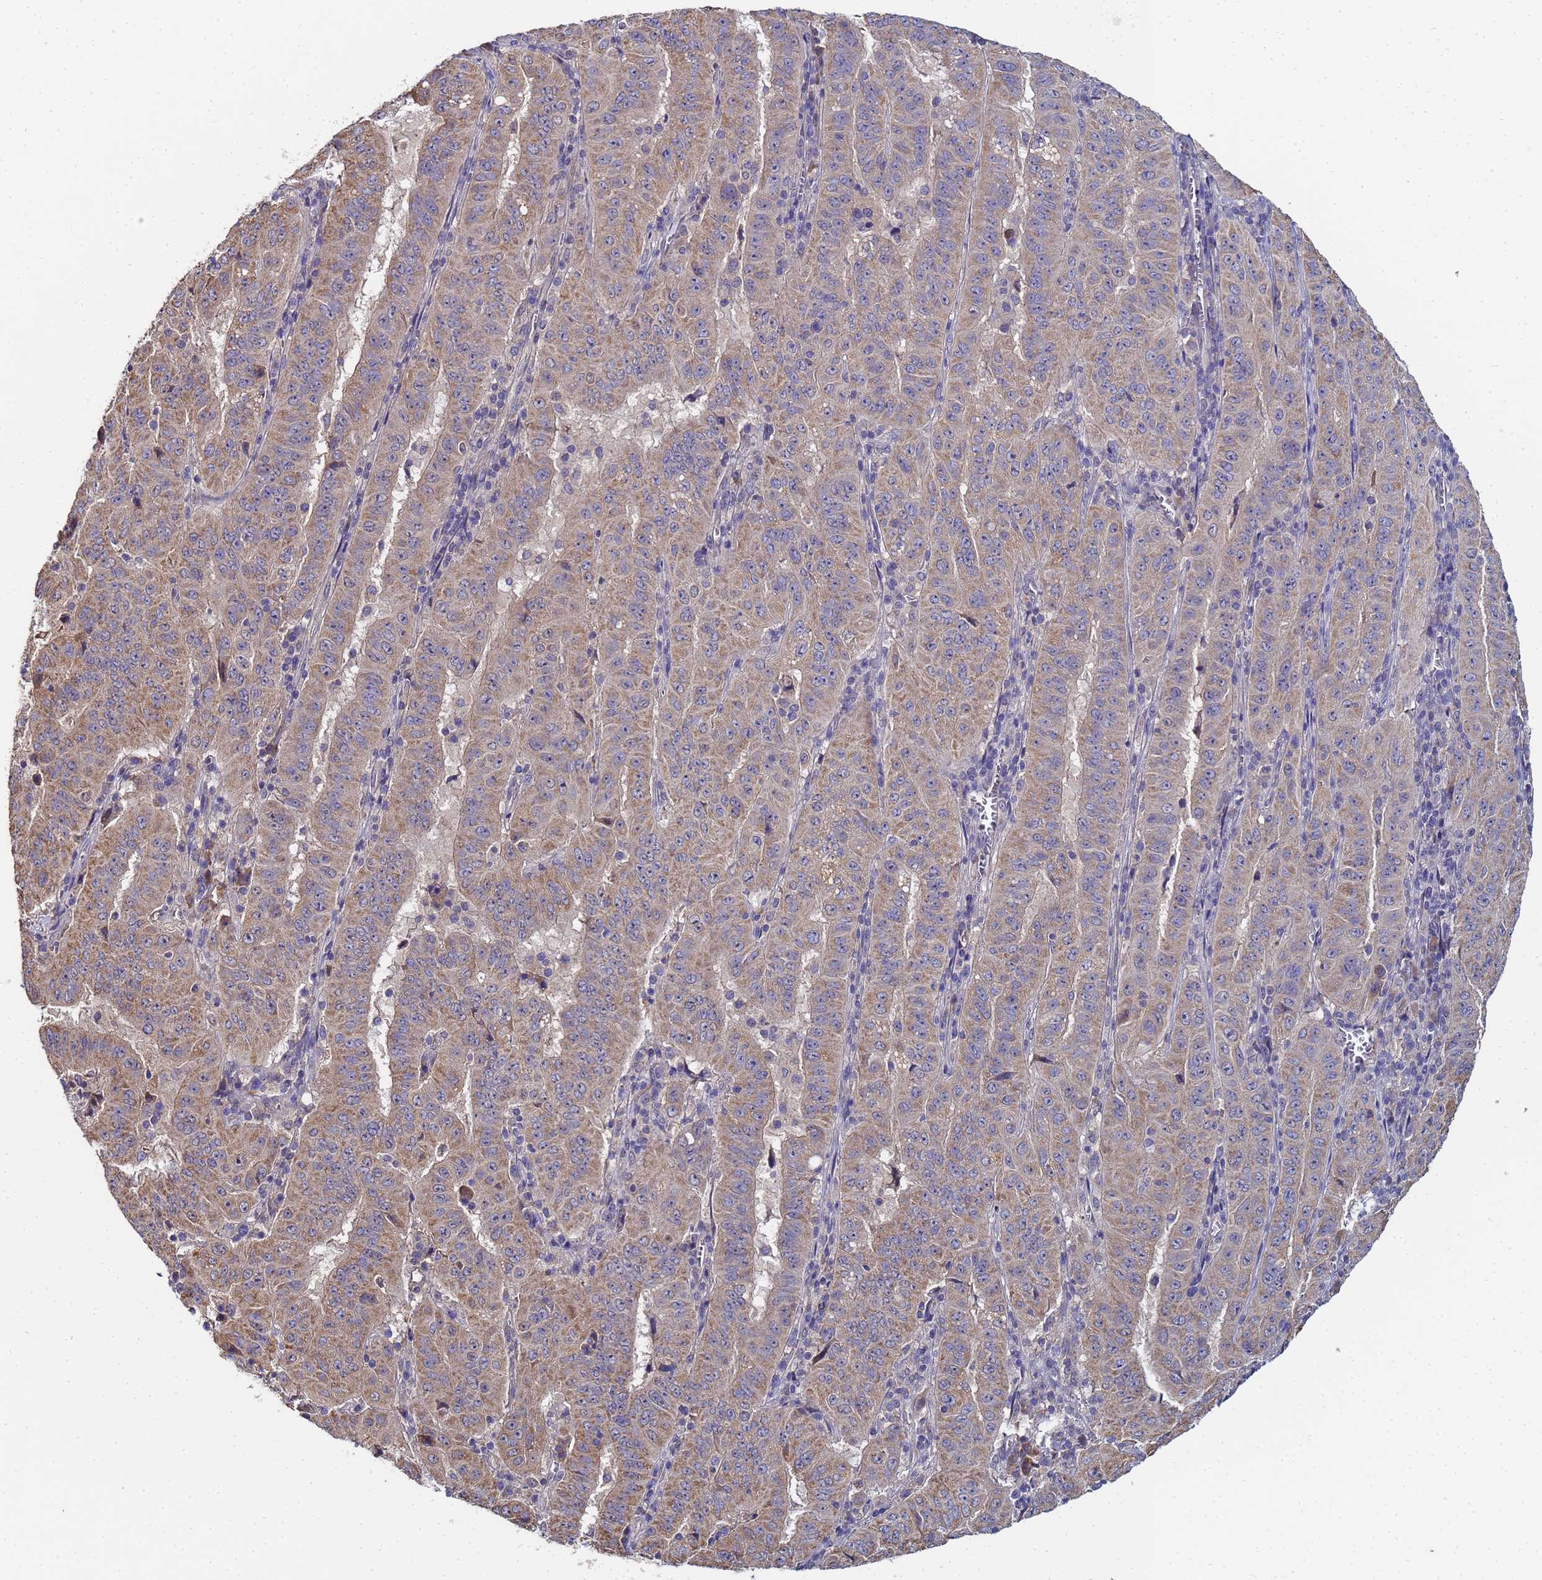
{"staining": {"intensity": "weak", "quantity": ">75%", "location": "cytoplasmic/membranous"}, "tissue": "pancreatic cancer", "cell_type": "Tumor cells", "image_type": "cancer", "snomed": [{"axis": "morphology", "description": "Adenocarcinoma, NOS"}, {"axis": "topography", "description": "Pancreas"}], "caption": "This histopathology image exhibits IHC staining of human adenocarcinoma (pancreatic), with low weak cytoplasmic/membranous positivity in approximately >75% of tumor cells.", "gene": "C5orf34", "patient": {"sex": "male", "age": 63}}